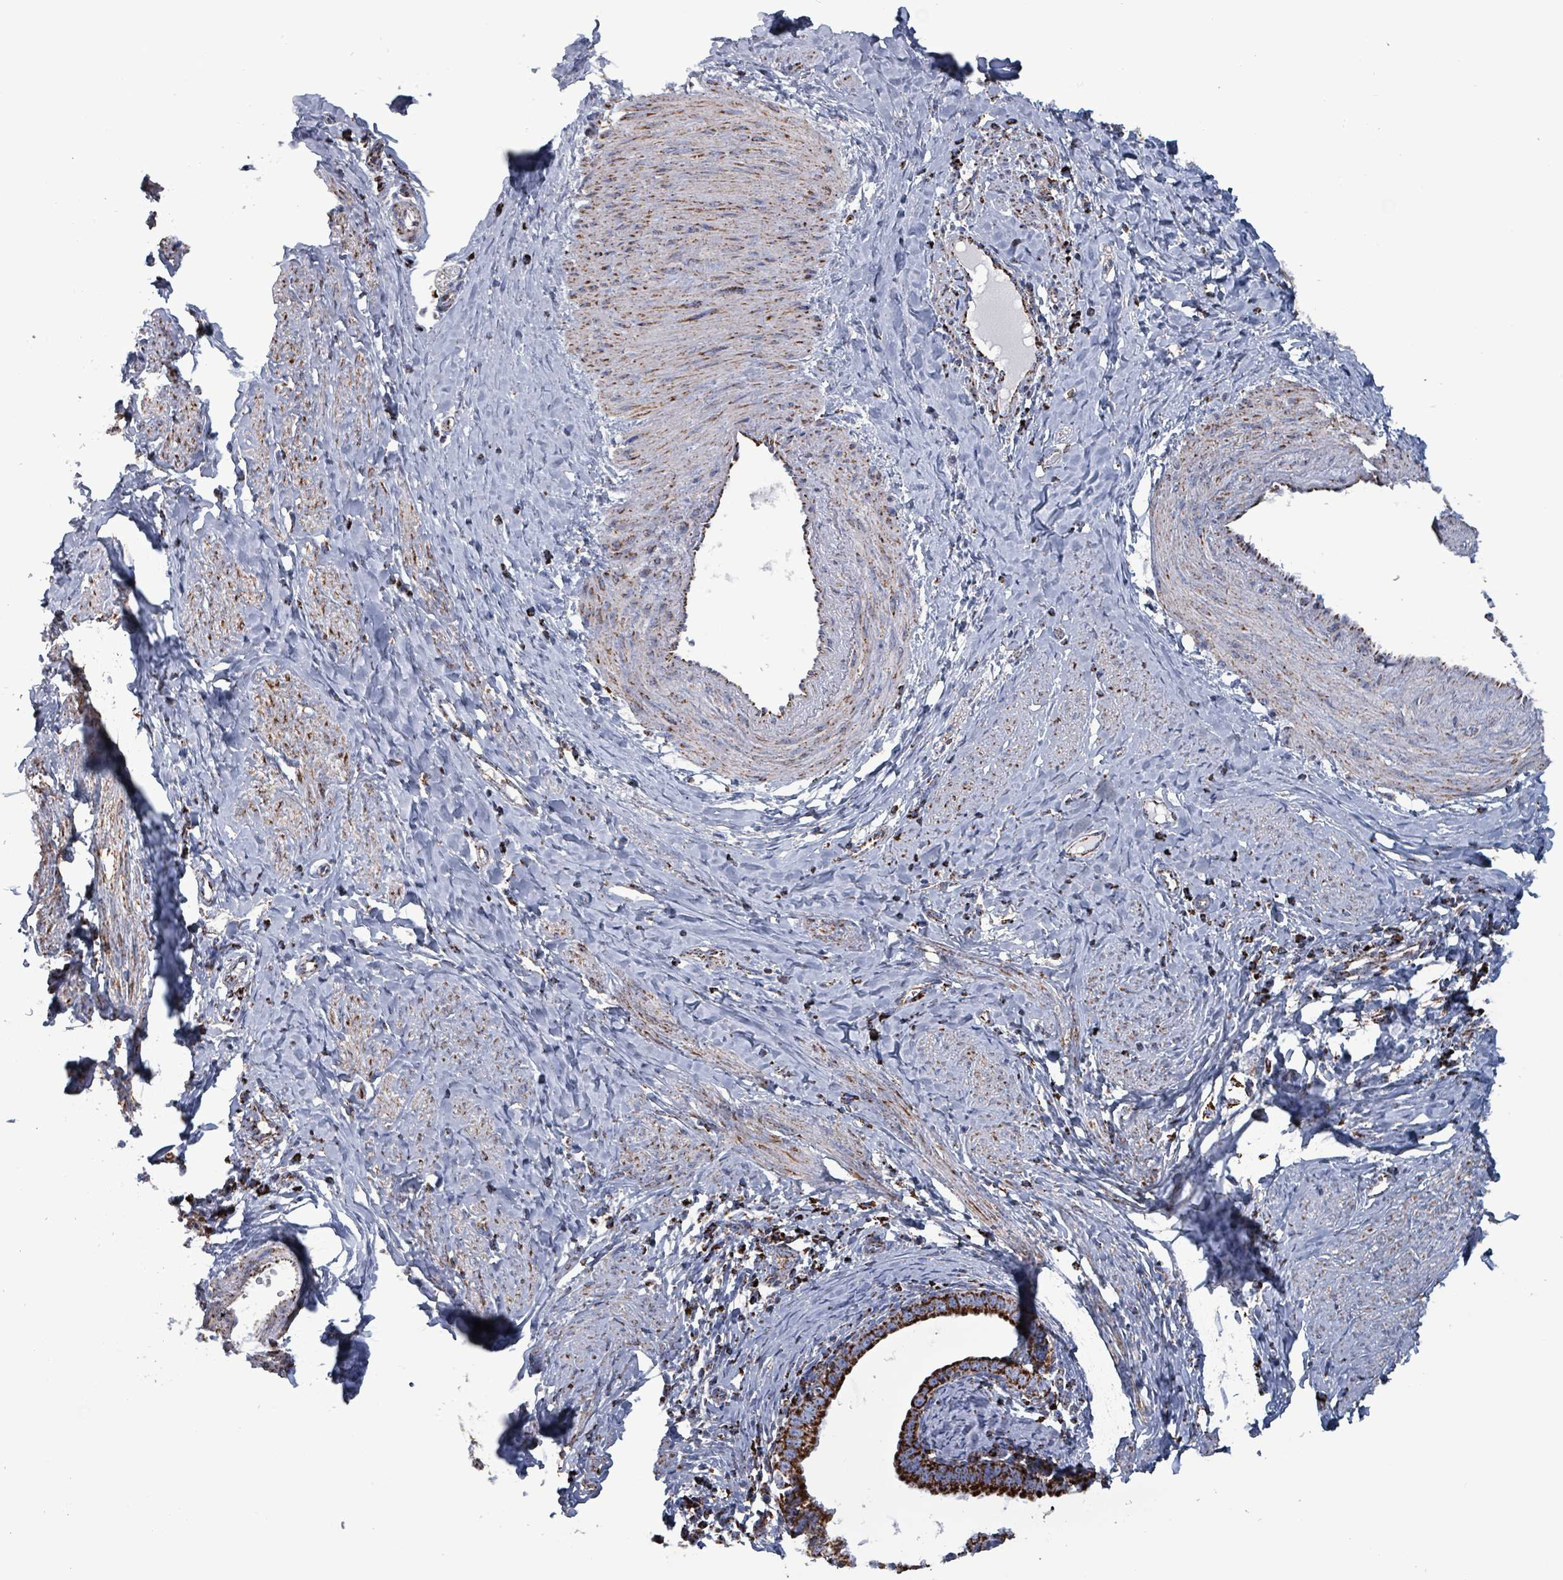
{"staining": {"intensity": "strong", "quantity": ">75%", "location": "cytoplasmic/membranous"}, "tissue": "cervical cancer", "cell_type": "Tumor cells", "image_type": "cancer", "snomed": [{"axis": "morphology", "description": "Adenocarcinoma, NOS"}, {"axis": "topography", "description": "Cervix"}], "caption": "This histopathology image demonstrates cervical cancer stained with immunohistochemistry (IHC) to label a protein in brown. The cytoplasmic/membranous of tumor cells show strong positivity for the protein. Nuclei are counter-stained blue.", "gene": "IDH3B", "patient": {"sex": "female", "age": 36}}